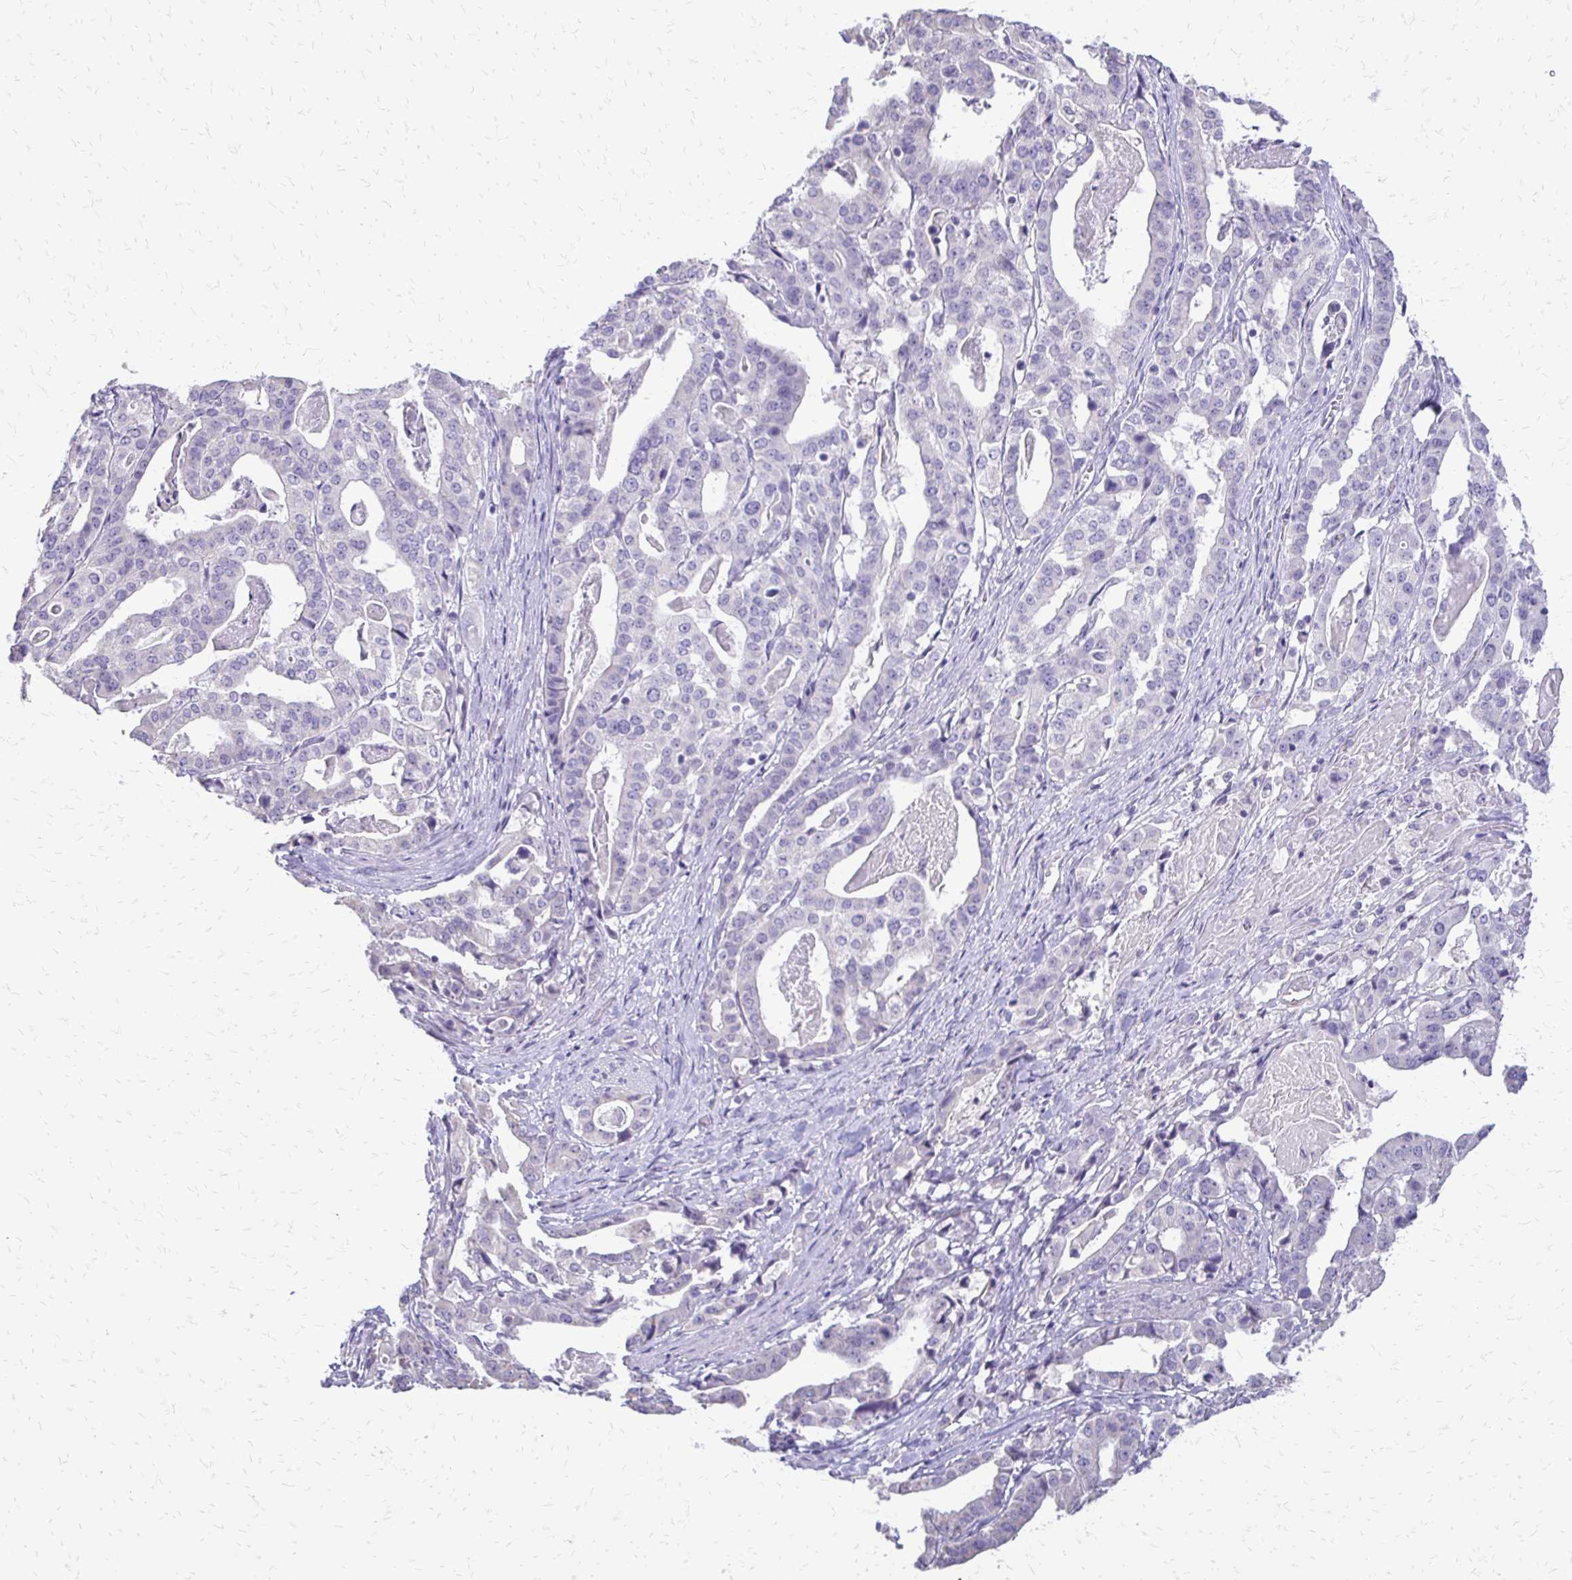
{"staining": {"intensity": "negative", "quantity": "none", "location": "none"}, "tissue": "stomach cancer", "cell_type": "Tumor cells", "image_type": "cancer", "snomed": [{"axis": "morphology", "description": "Adenocarcinoma, NOS"}, {"axis": "topography", "description": "Stomach"}], "caption": "Stomach adenocarcinoma was stained to show a protein in brown. There is no significant staining in tumor cells.", "gene": "ALPG", "patient": {"sex": "male", "age": 48}}